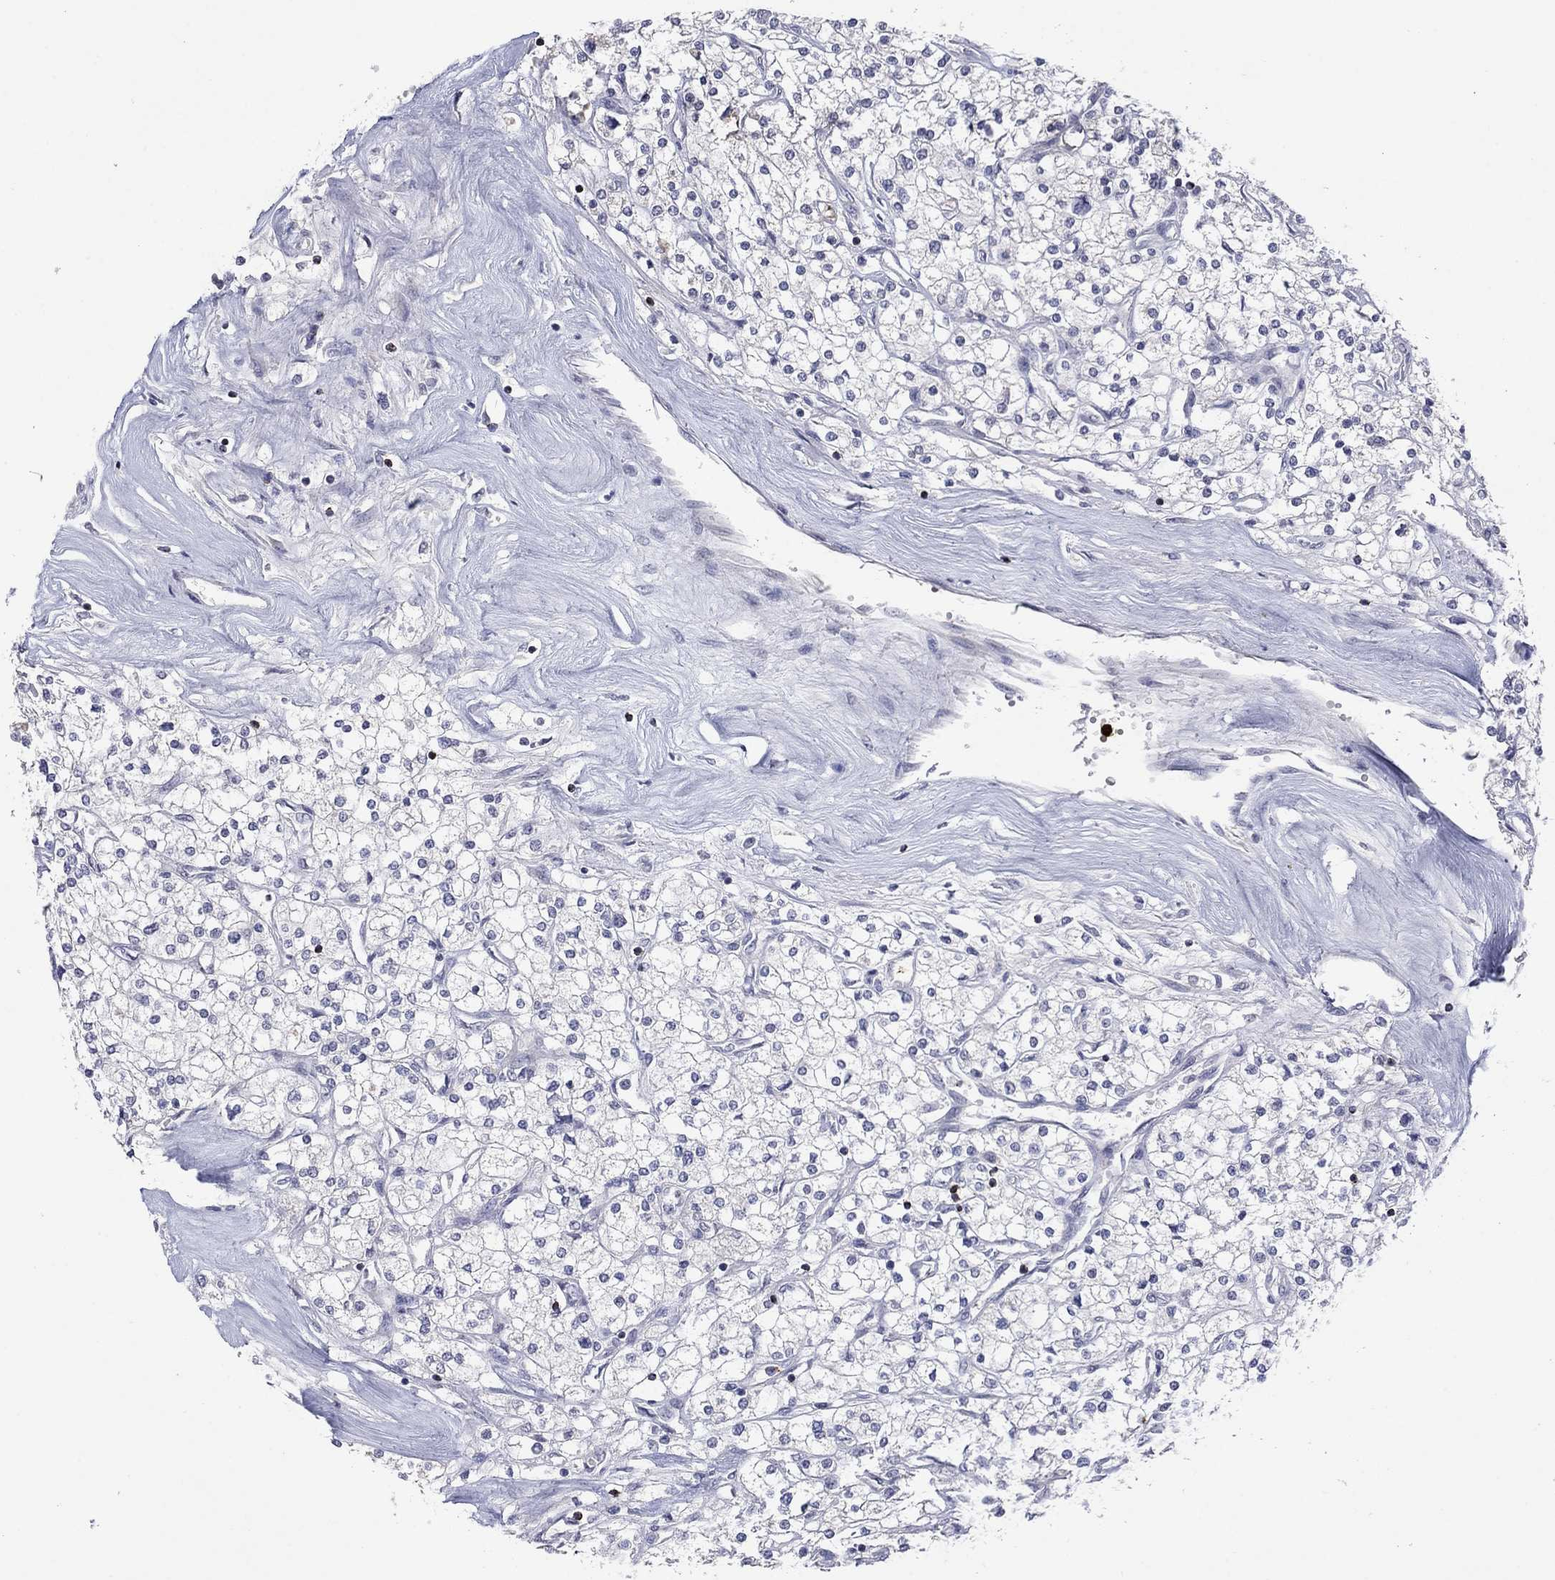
{"staining": {"intensity": "negative", "quantity": "none", "location": "none"}, "tissue": "renal cancer", "cell_type": "Tumor cells", "image_type": "cancer", "snomed": [{"axis": "morphology", "description": "Adenocarcinoma, NOS"}, {"axis": "topography", "description": "Kidney"}], "caption": "Image shows no significant protein staining in tumor cells of renal cancer (adenocarcinoma).", "gene": "CCL5", "patient": {"sex": "male", "age": 80}}